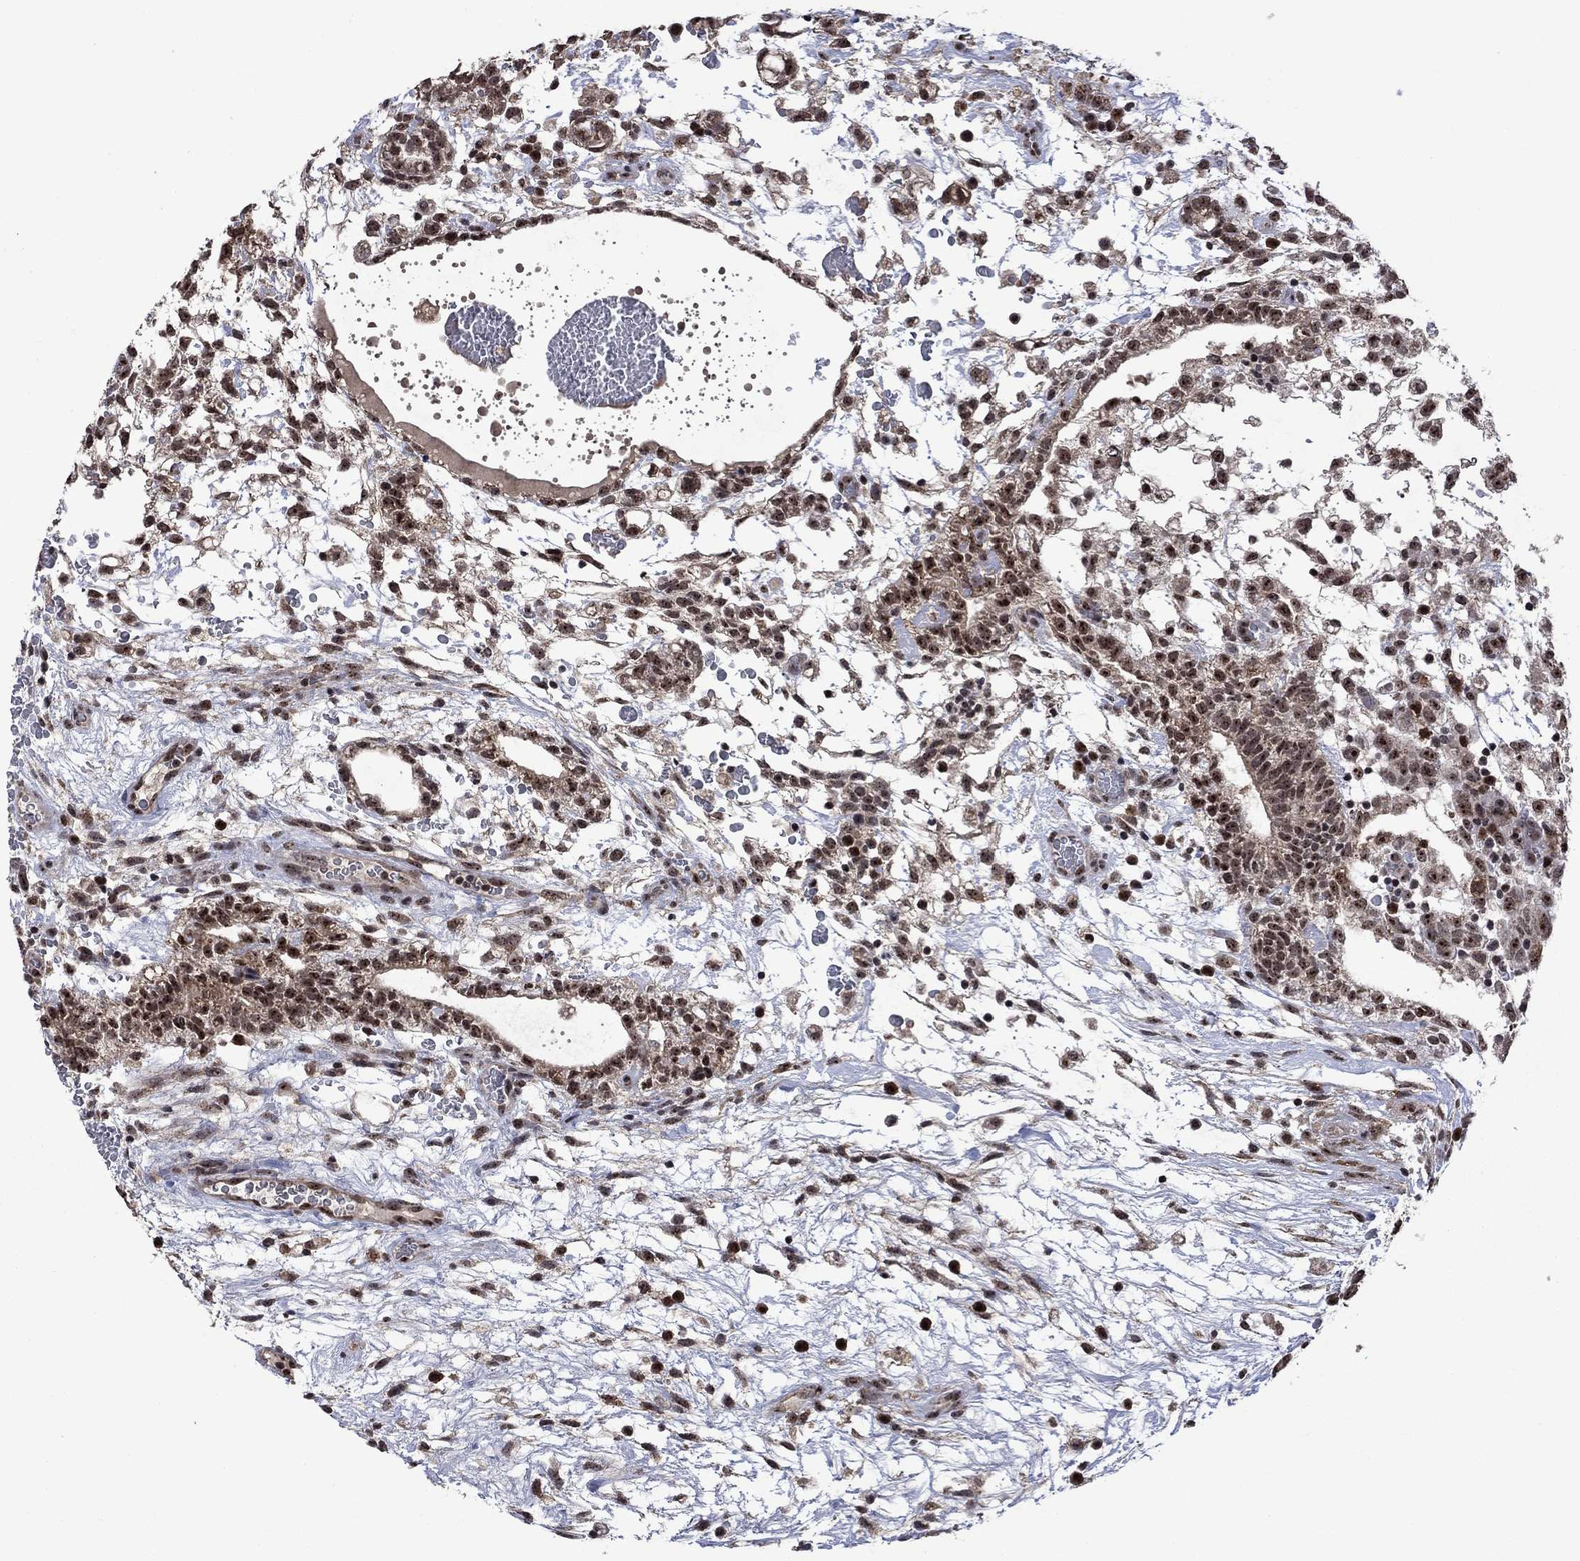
{"staining": {"intensity": "moderate", "quantity": "25%-75%", "location": "nuclear"}, "tissue": "testis cancer", "cell_type": "Tumor cells", "image_type": "cancer", "snomed": [{"axis": "morphology", "description": "Normal tissue, NOS"}, {"axis": "morphology", "description": "Carcinoma, Embryonal, NOS"}, {"axis": "topography", "description": "Testis"}], "caption": "Moderate nuclear positivity is identified in about 25%-75% of tumor cells in testis cancer (embryonal carcinoma). (IHC, brightfield microscopy, high magnification).", "gene": "FBL", "patient": {"sex": "male", "age": 32}}